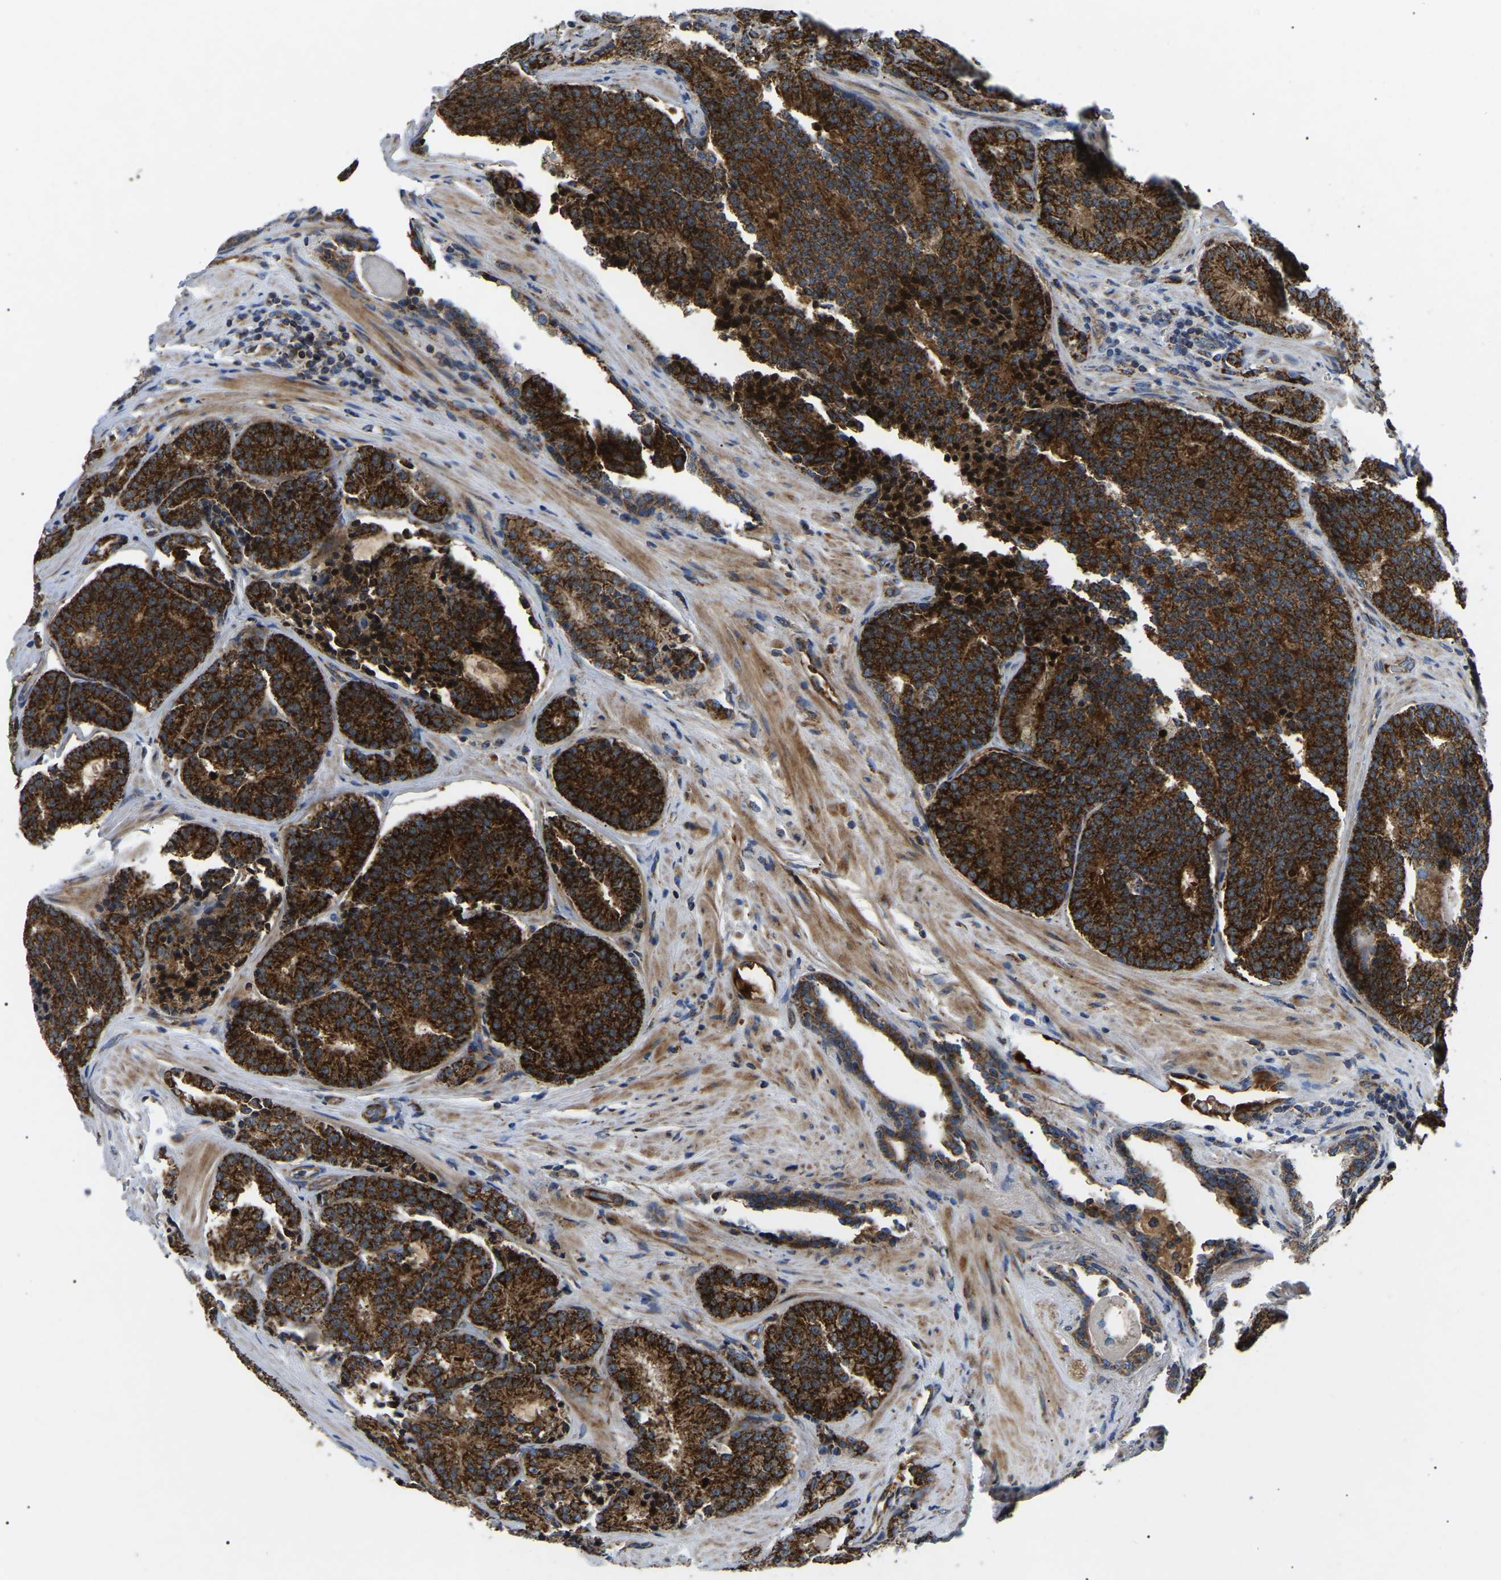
{"staining": {"intensity": "strong", "quantity": ">75%", "location": "cytoplasmic/membranous"}, "tissue": "prostate cancer", "cell_type": "Tumor cells", "image_type": "cancer", "snomed": [{"axis": "morphology", "description": "Adenocarcinoma, High grade"}, {"axis": "topography", "description": "Prostate"}], "caption": "DAB (3,3'-diaminobenzidine) immunohistochemical staining of human prostate cancer shows strong cytoplasmic/membranous protein positivity in about >75% of tumor cells. Using DAB (3,3'-diaminobenzidine) (brown) and hematoxylin (blue) stains, captured at high magnification using brightfield microscopy.", "gene": "PPM1E", "patient": {"sex": "male", "age": 61}}